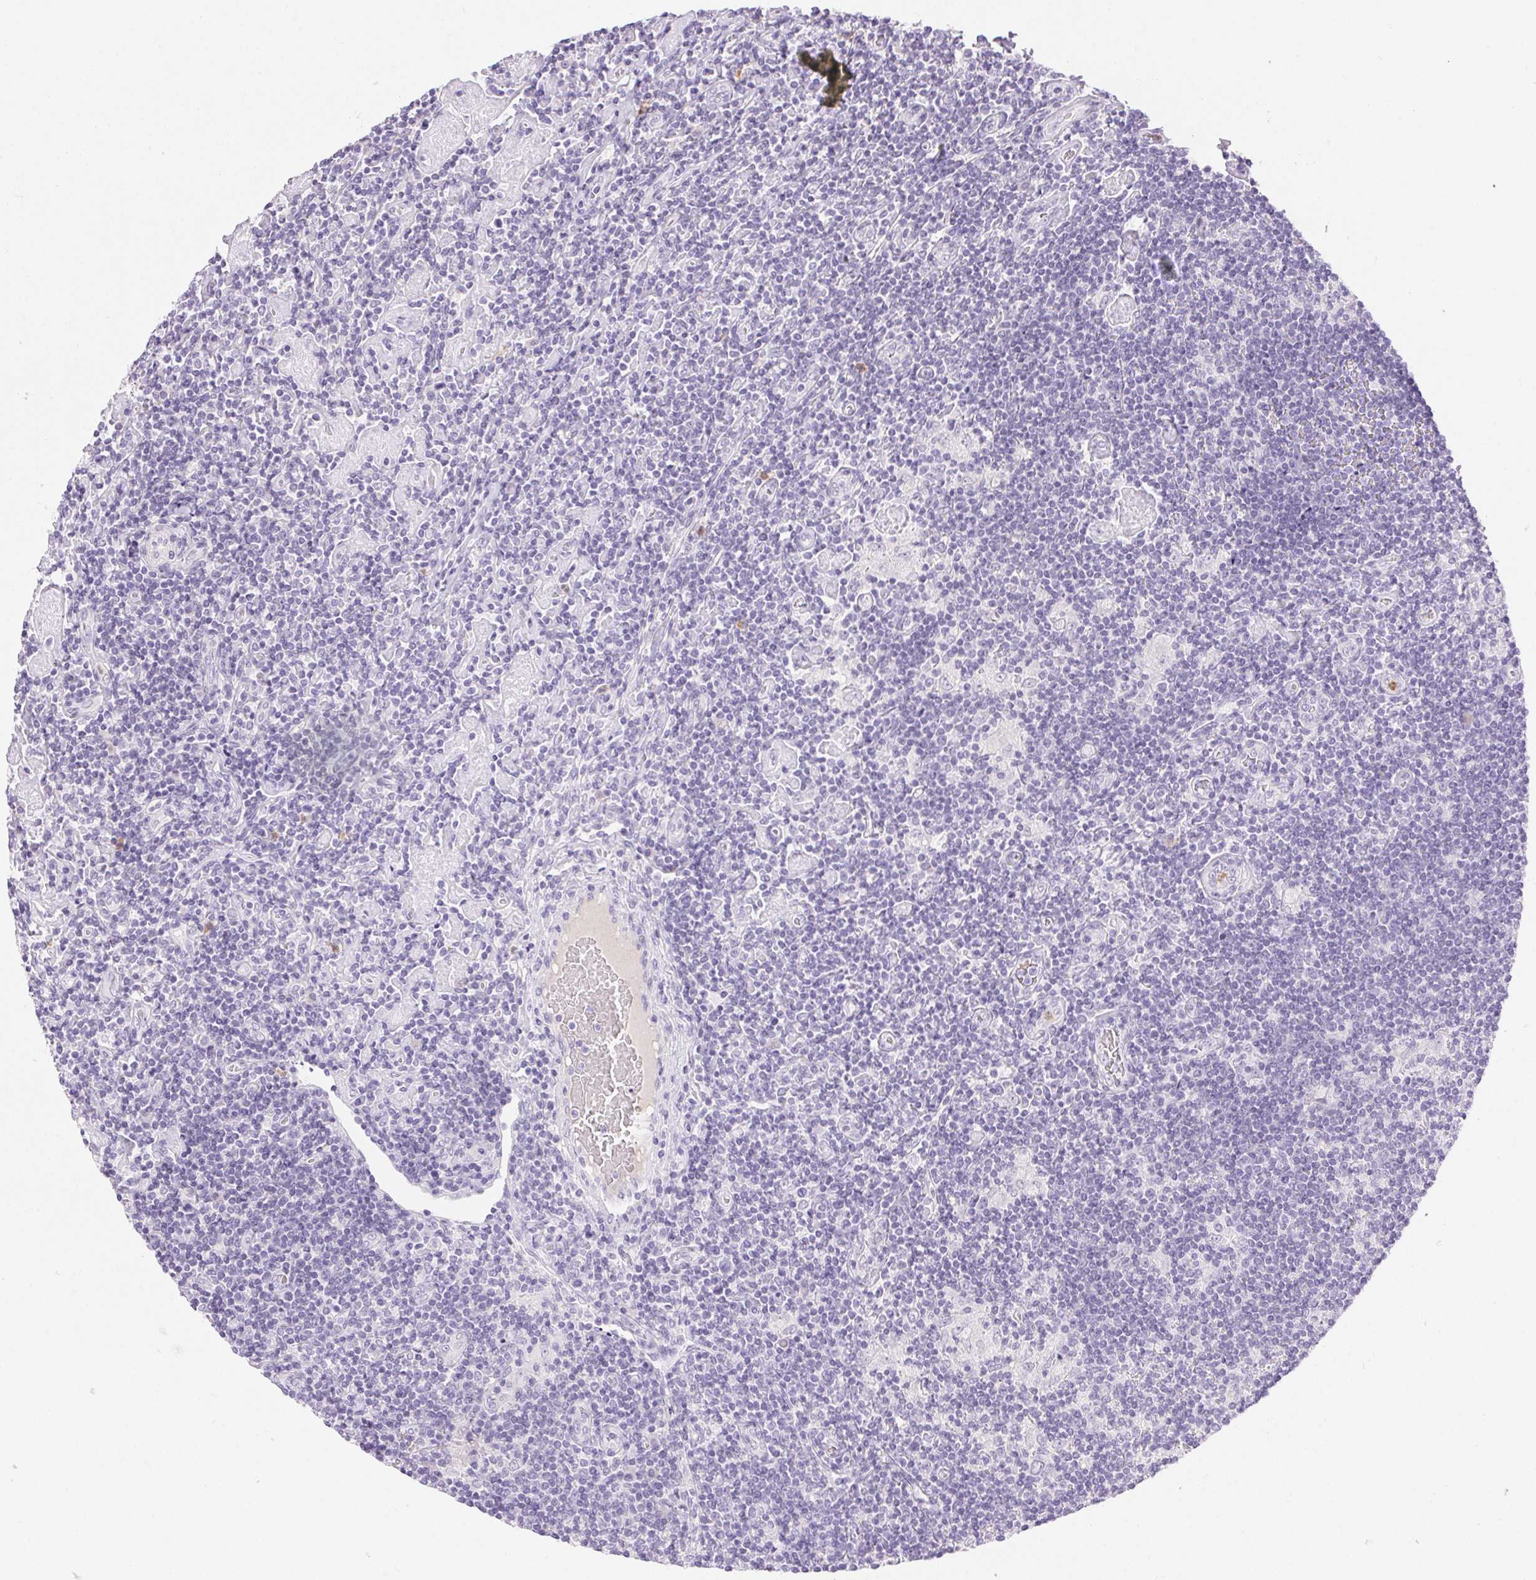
{"staining": {"intensity": "negative", "quantity": "none", "location": "none"}, "tissue": "lymphoma", "cell_type": "Tumor cells", "image_type": "cancer", "snomed": [{"axis": "morphology", "description": "Hodgkin's disease, NOS"}, {"axis": "topography", "description": "Lymph node"}], "caption": "A high-resolution image shows immunohistochemistry (IHC) staining of lymphoma, which demonstrates no significant positivity in tumor cells.", "gene": "EMX2", "patient": {"sex": "male", "age": 40}}